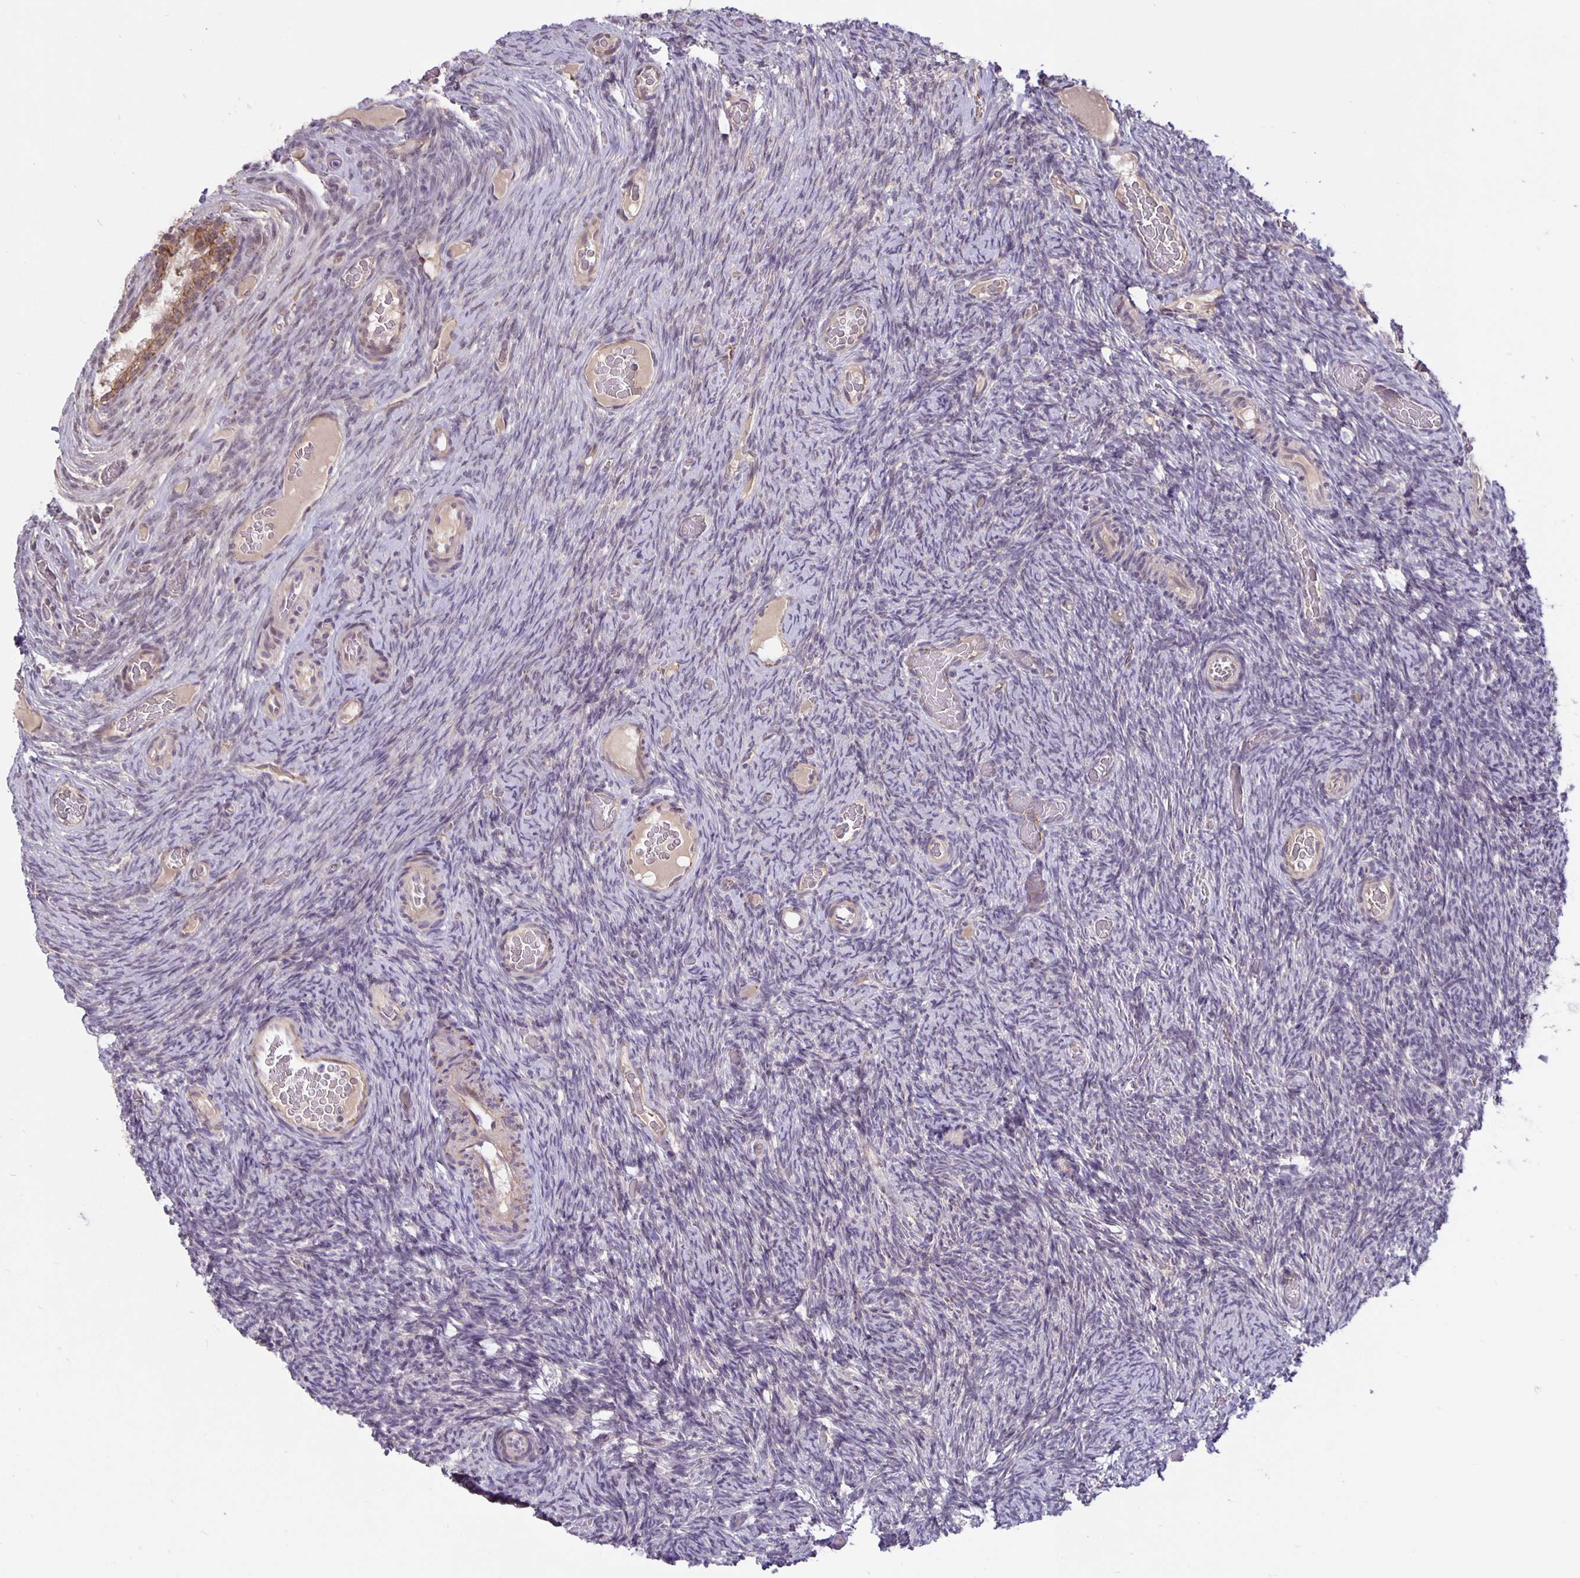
{"staining": {"intensity": "negative", "quantity": "none", "location": "none"}, "tissue": "ovary", "cell_type": "Ovarian stroma cells", "image_type": "normal", "snomed": [{"axis": "morphology", "description": "Normal tissue, NOS"}, {"axis": "topography", "description": "Ovary"}], "caption": "This is an immunohistochemistry histopathology image of unremarkable ovary. There is no staining in ovarian stroma cells.", "gene": "ARVCF", "patient": {"sex": "female", "age": 34}}